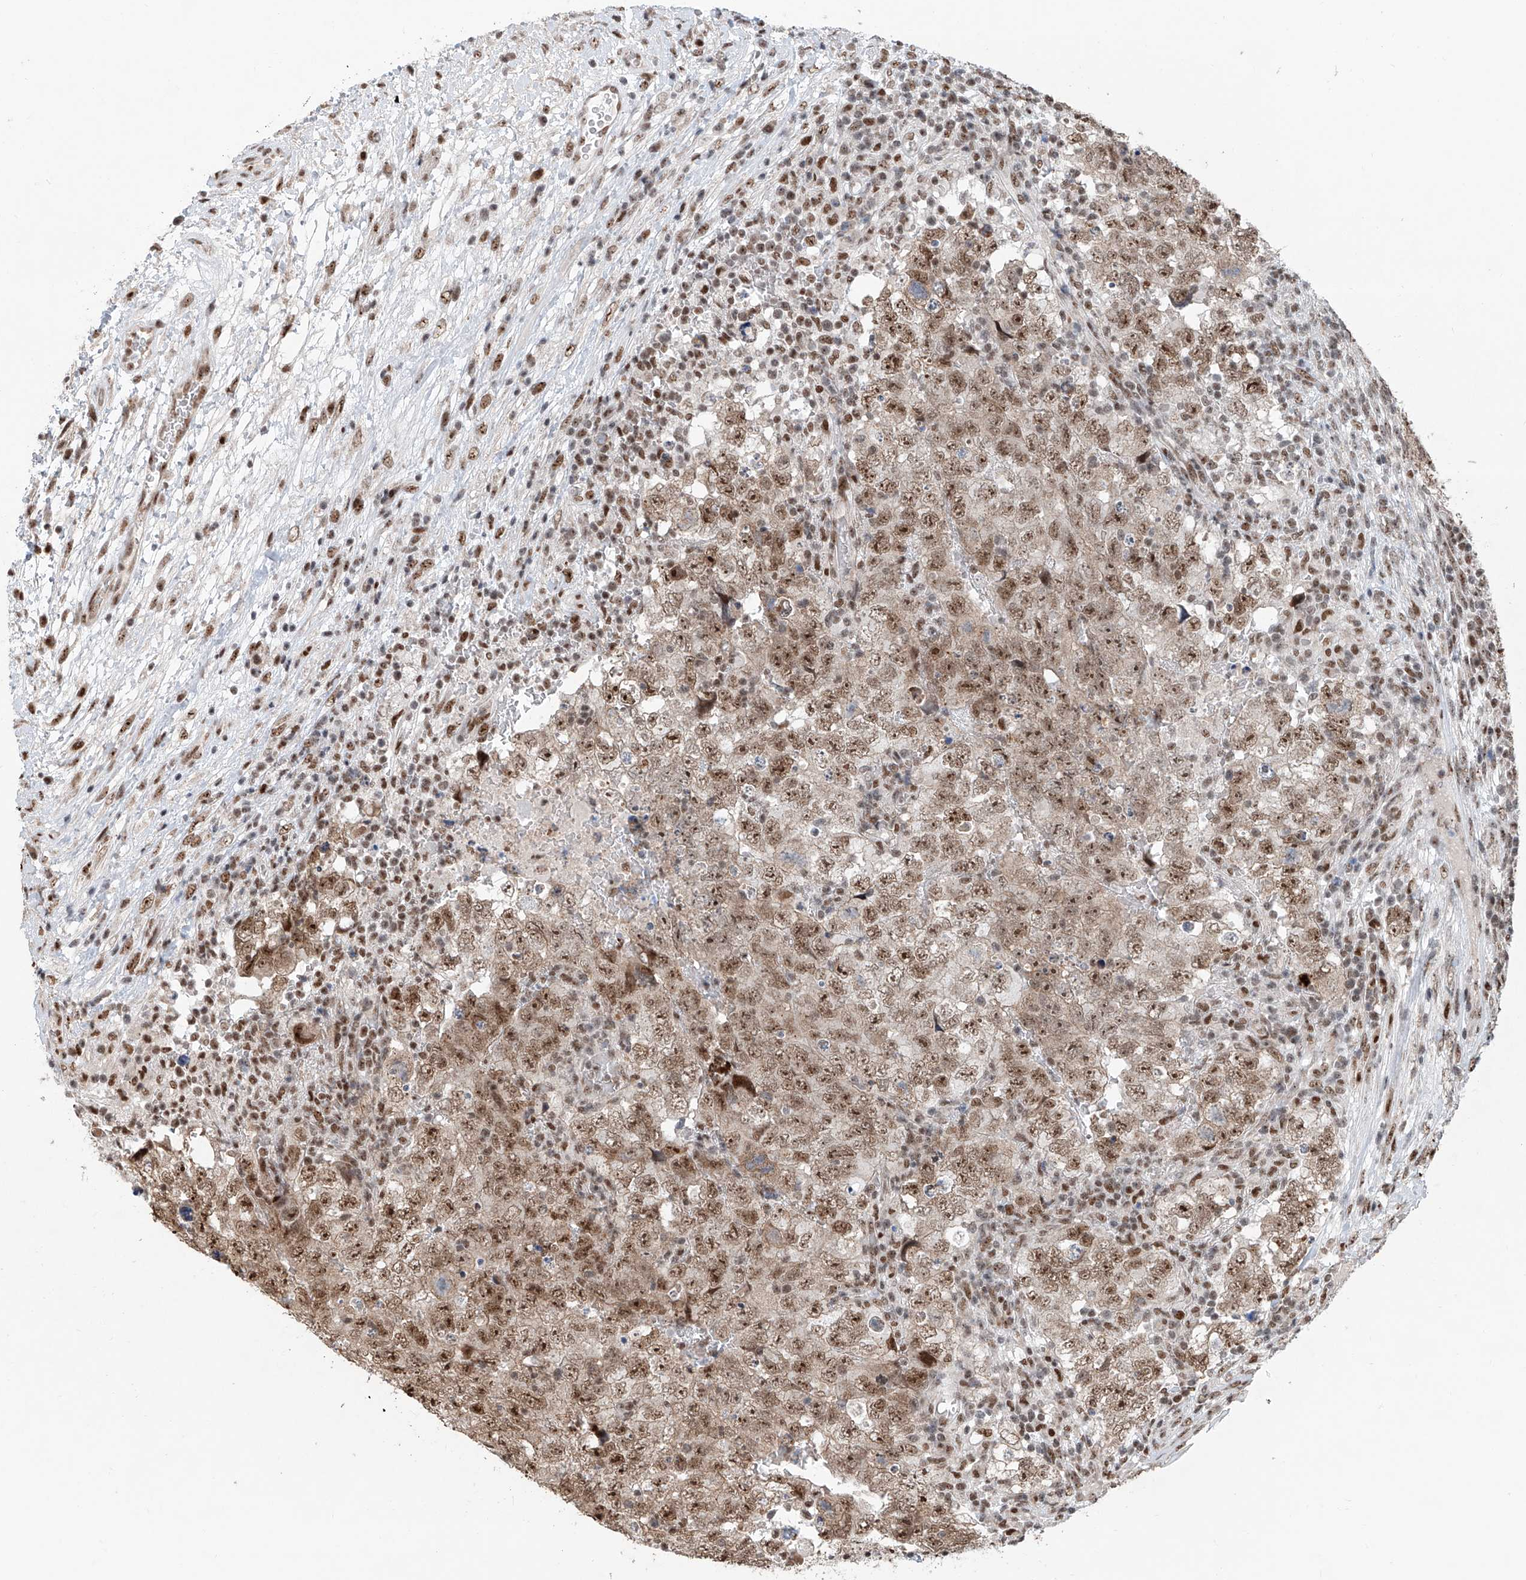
{"staining": {"intensity": "moderate", "quantity": ">75%", "location": "cytoplasmic/membranous,nuclear"}, "tissue": "testis cancer", "cell_type": "Tumor cells", "image_type": "cancer", "snomed": [{"axis": "morphology", "description": "Carcinoma, Embryonal, NOS"}, {"axis": "topography", "description": "Testis"}], "caption": "Approximately >75% of tumor cells in testis embryonal carcinoma exhibit moderate cytoplasmic/membranous and nuclear protein staining as visualized by brown immunohistochemical staining.", "gene": "SDE2", "patient": {"sex": "male", "age": 37}}